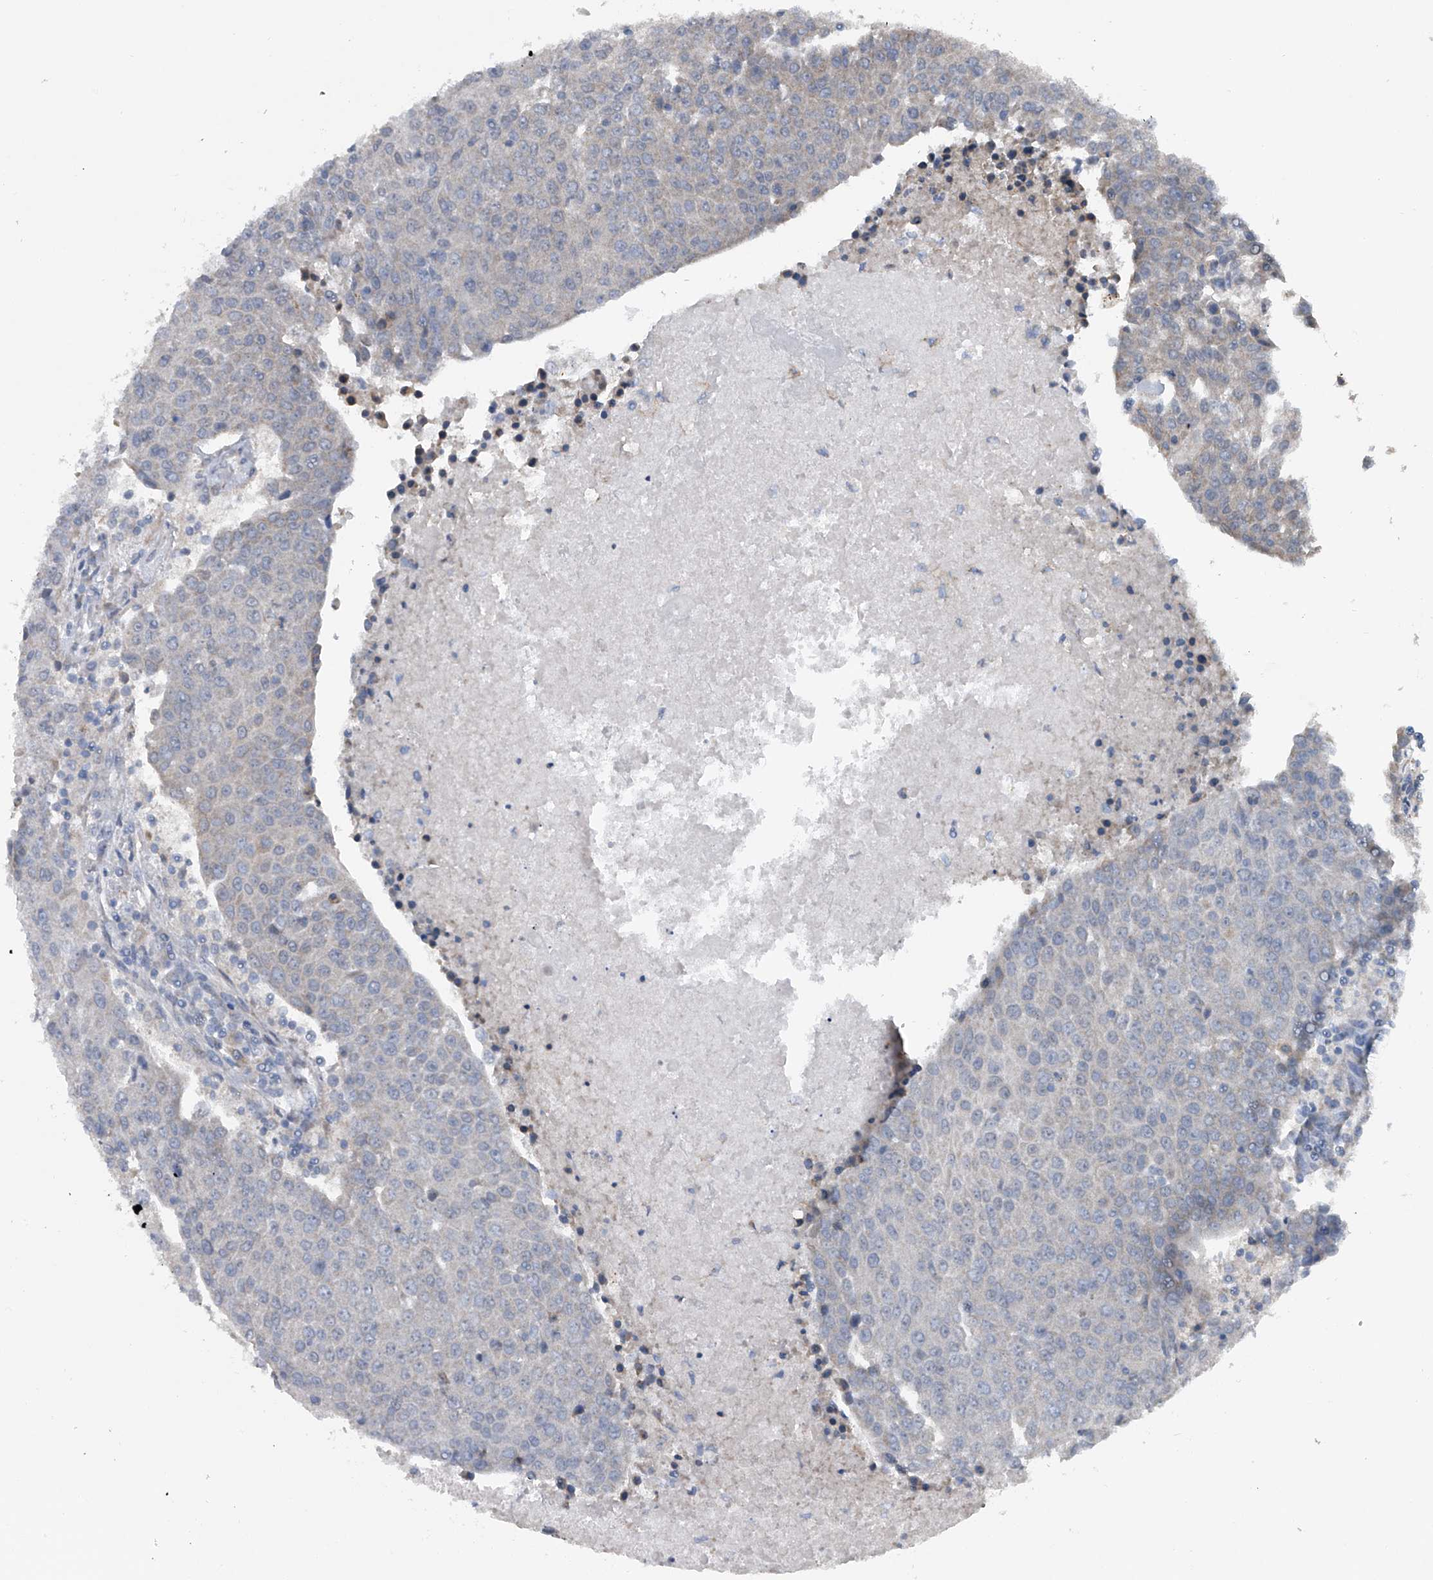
{"staining": {"intensity": "negative", "quantity": "none", "location": "none"}, "tissue": "urothelial cancer", "cell_type": "Tumor cells", "image_type": "cancer", "snomed": [{"axis": "morphology", "description": "Urothelial carcinoma, High grade"}, {"axis": "topography", "description": "Urinary bladder"}], "caption": "This is a micrograph of immunohistochemistry staining of high-grade urothelial carcinoma, which shows no expression in tumor cells. (DAB IHC, high magnification).", "gene": "GEMIN8", "patient": {"sex": "female", "age": 85}}